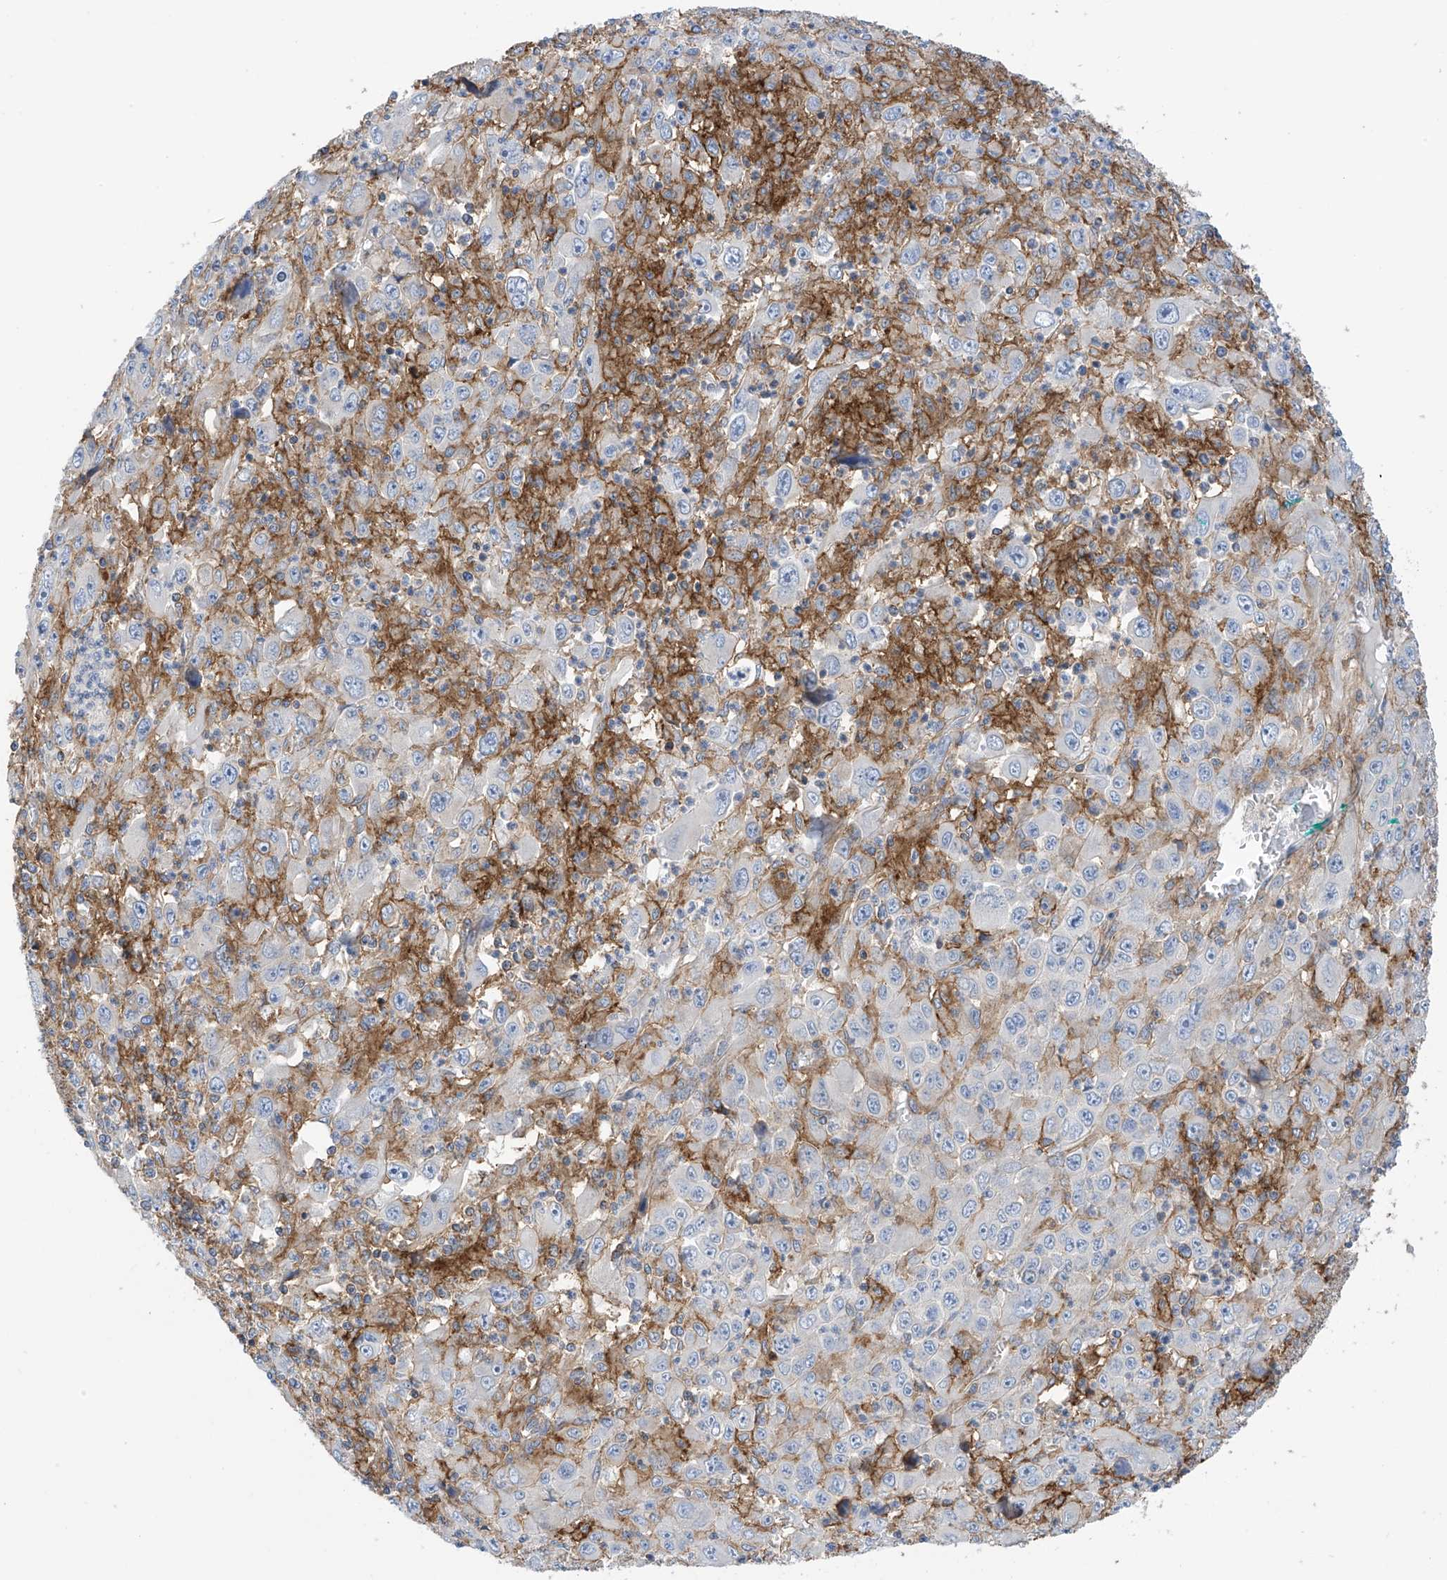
{"staining": {"intensity": "moderate", "quantity": "<25%", "location": "cytoplasmic/membranous"}, "tissue": "melanoma", "cell_type": "Tumor cells", "image_type": "cancer", "snomed": [{"axis": "morphology", "description": "Malignant melanoma, Metastatic site"}, {"axis": "topography", "description": "Skin"}], "caption": "Protein analysis of melanoma tissue exhibits moderate cytoplasmic/membranous staining in approximately <25% of tumor cells.", "gene": "P2RX7", "patient": {"sex": "female", "age": 56}}